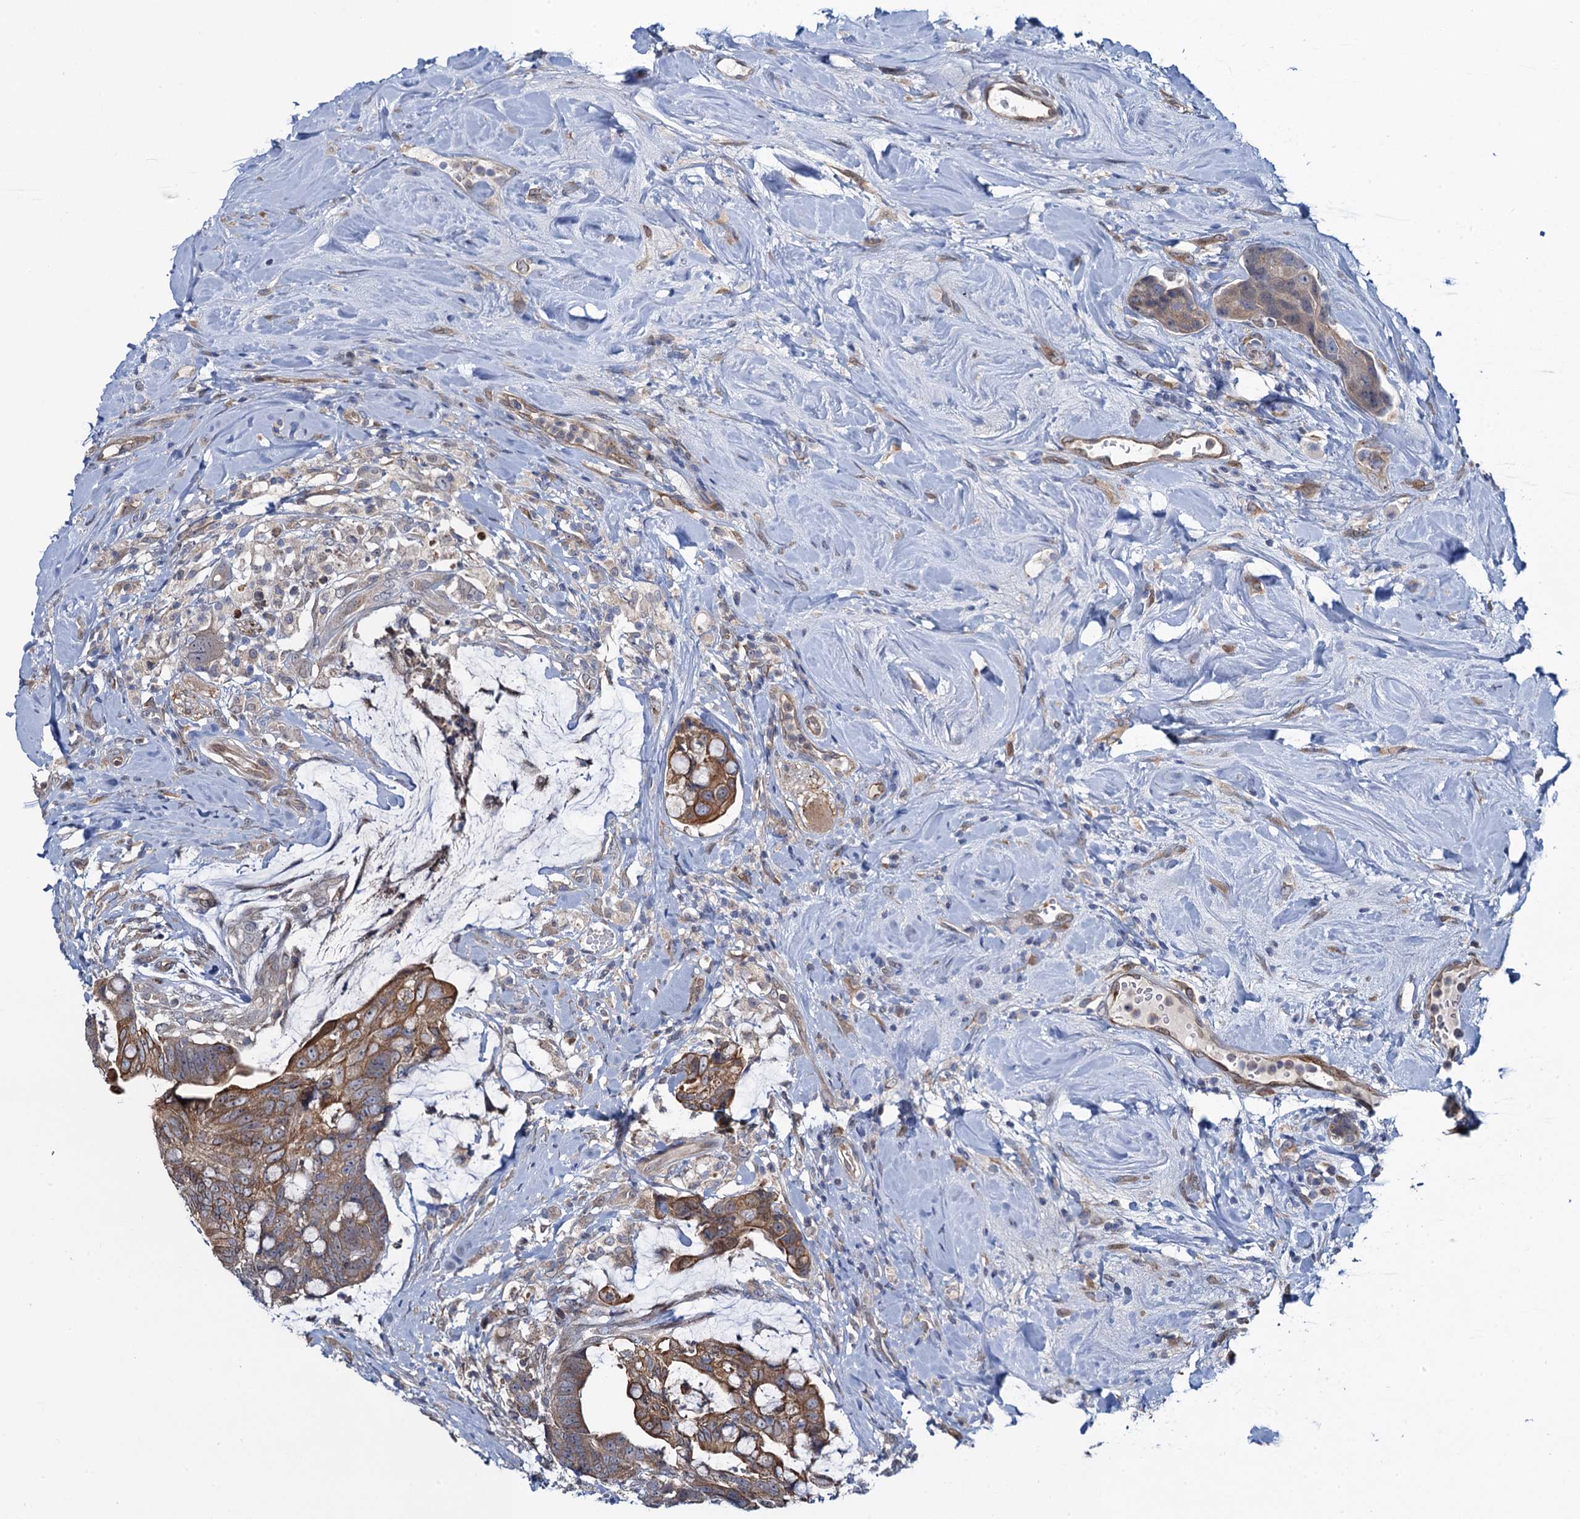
{"staining": {"intensity": "moderate", "quantity": ">75%", "location": "cytoplasmic/membranous"}, "tissue": "colorectal cancer", "cell_type": "Tumor cells", "image_type": "cancer", "snomed": [{"axis": "morphology", "description": "Adenocarcinoma, NOS"}, {"axis": "topography", "description": "Colon"}], "caption": "Immunohistochemical staining of human colorectal cancer (adenocarcinoma) reveals medium levels of moderate cytoplasmic/membranous expression in approximately >75% of tumor cells. (Stains: DAB (3,3'-diaminobenzidine) in brown, nuclei in blue, Microscopy: brightfield microscopy at high magnification).", "gene": "EVX2", "patient": {"sex": "female", "age": 82}}